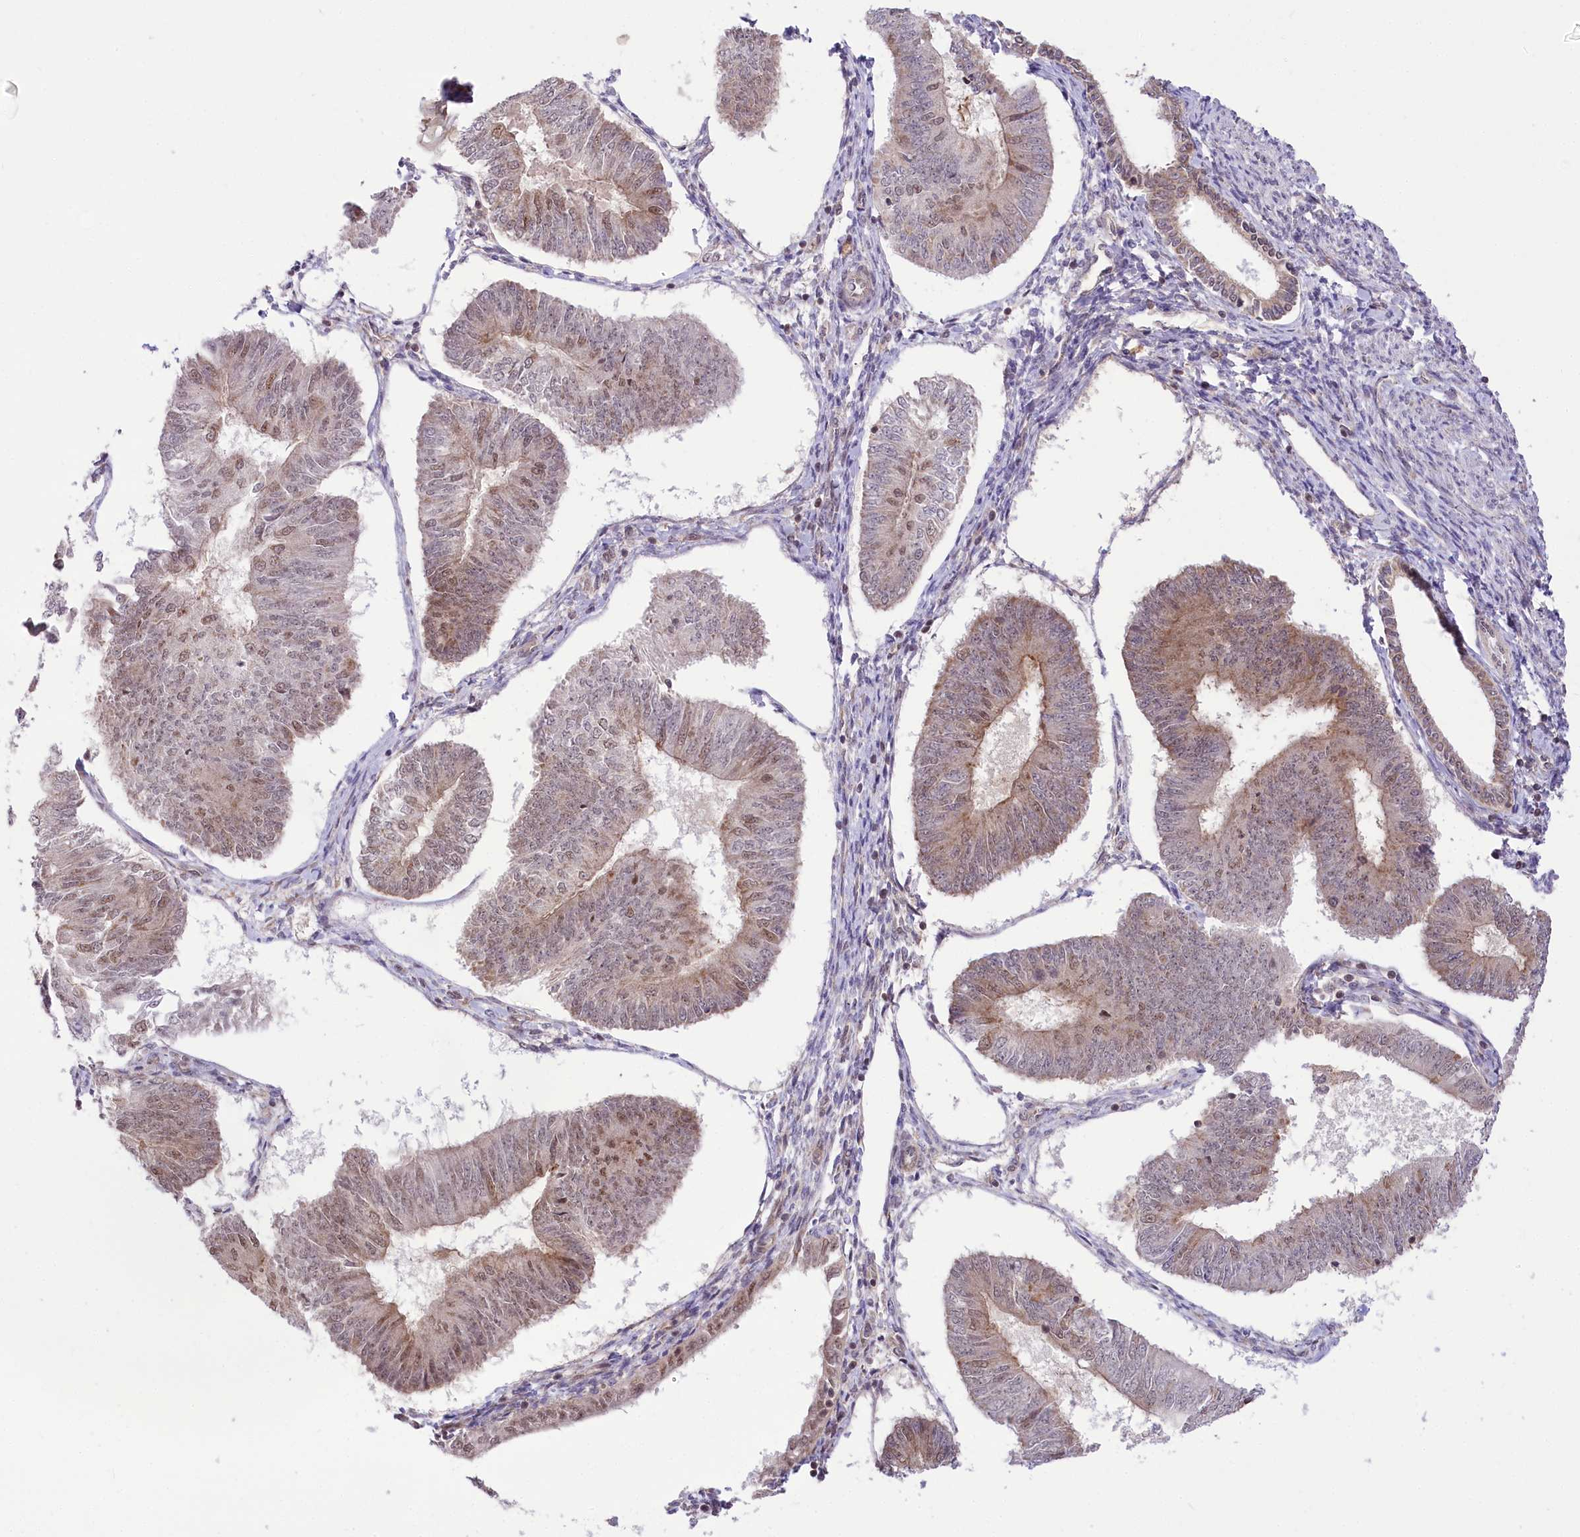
{"staining": {"intensity": "moderate", "quantity": "<25%", "location": "cytoplasmic/membranous,nuclear"}, "tissue": "endometrial cancer", "cell_type": "Tumor cells", "image_type": "cancer", "snomed": [{"axis": "morphology", "description": "Adenocarcinoma, NOS"}, {"axis": "topography", "description": "Endometrium"}], "caption": "IHC of endometrial cancer (adenocarcinoma) demonstrates low levels of moderate cytoplasmic/membranous and nuclear staining in about <25% of tumor cells.", "gene": "ZMAT2", "patient": {"sex": "female", "age": 58}}